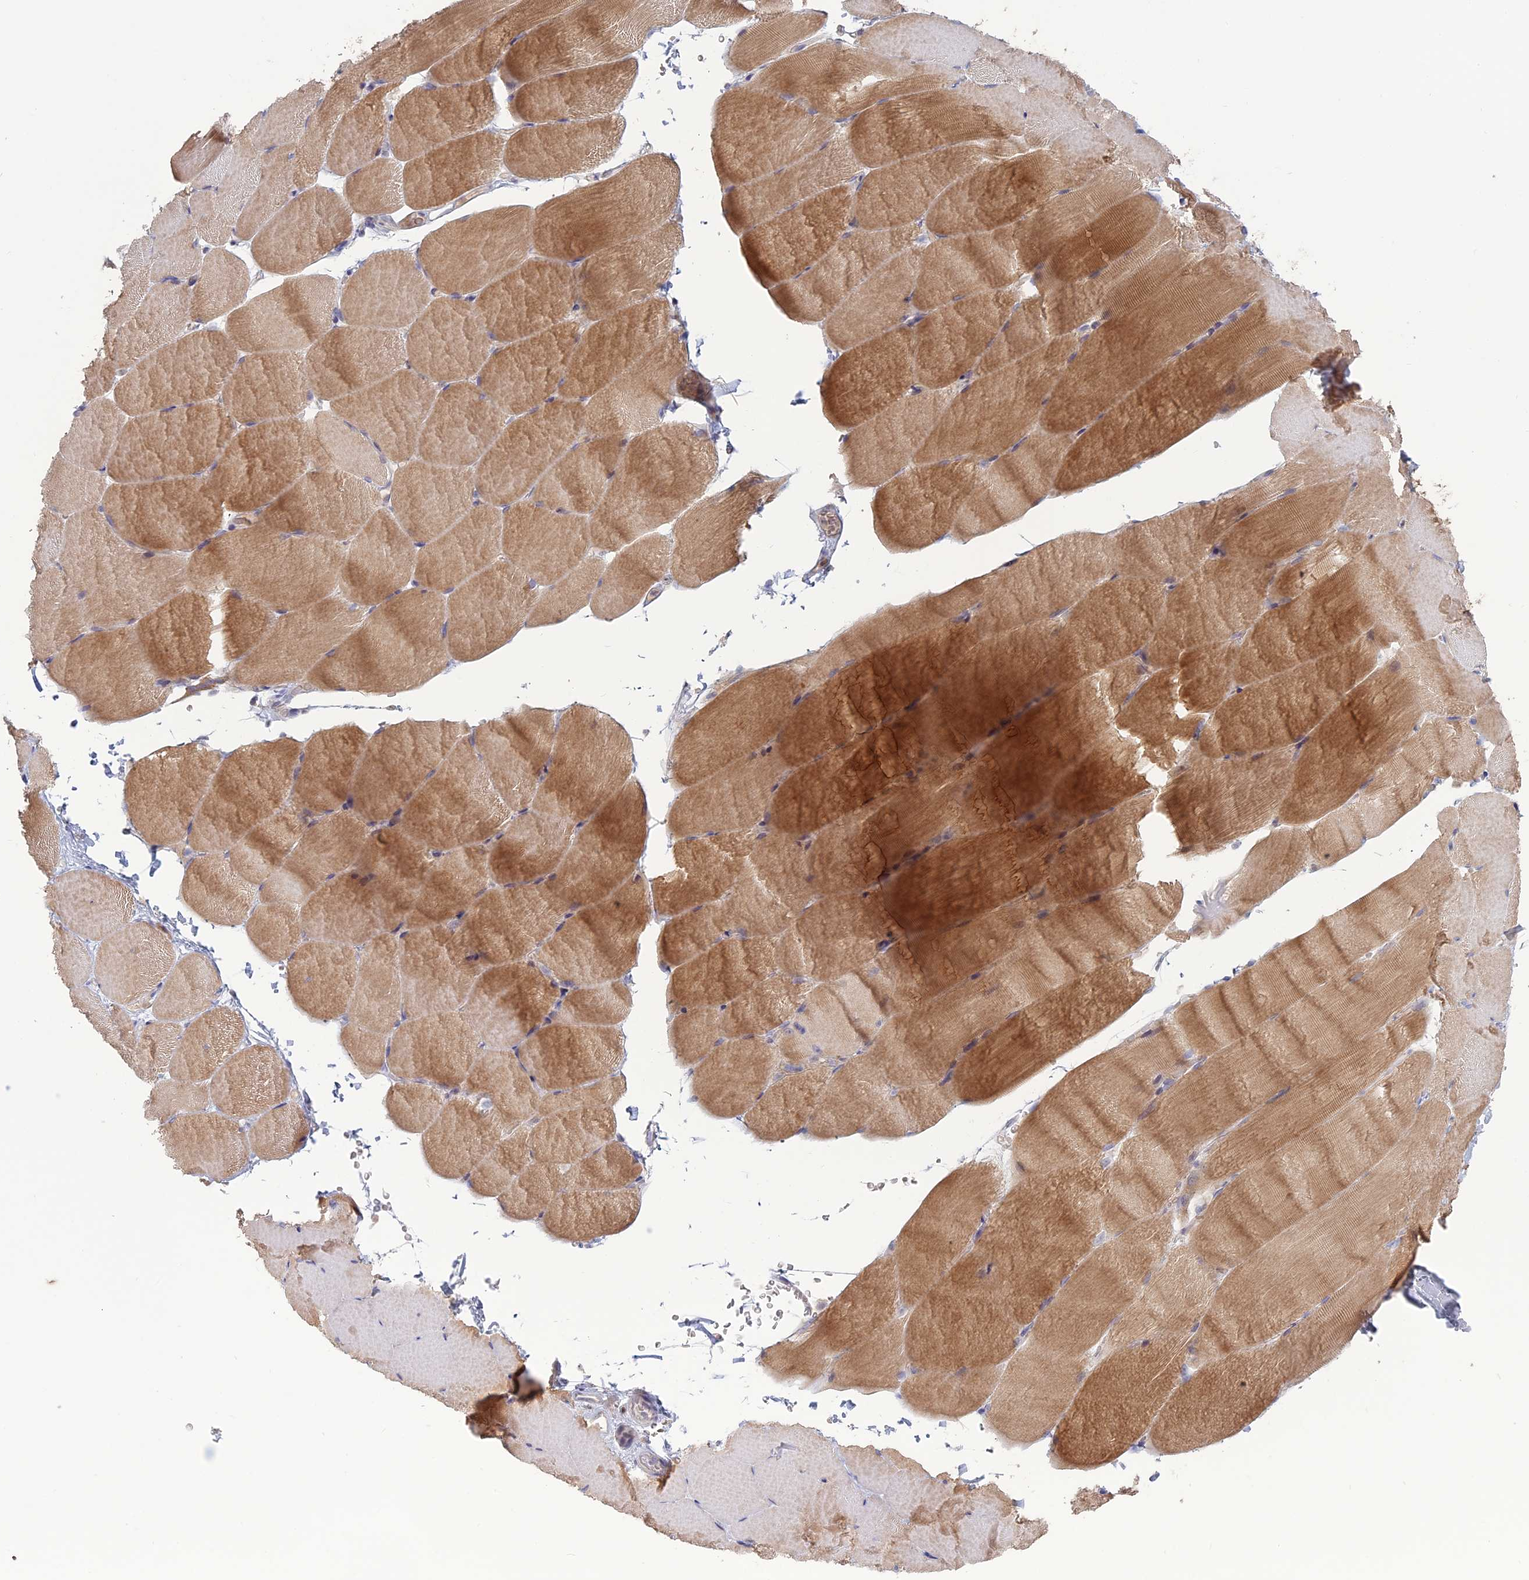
{"staining": {"intensity": "moderate", "quantity": "25%-75%", "location": "cytoplasmic/membranous"}, "tissue": "skeletal muscle", "cell_type": "Myocytes", "image_type": "normal", "snomed": [{"axis": "morphology", "description": "Normal tissue, NOS"}, {"axis": "topography", "description": "Skeletal muscle"}, {"axis": "topography", "description": "Parathyroid gland"}], "caption": "A medium amount of moderate cytoplasmic/membranous expression is present in about 25%-75% of myocytes in normal skeletal muscle.", "gene": "TMEM208", "patient": {"sex": "female", "age": 37}}